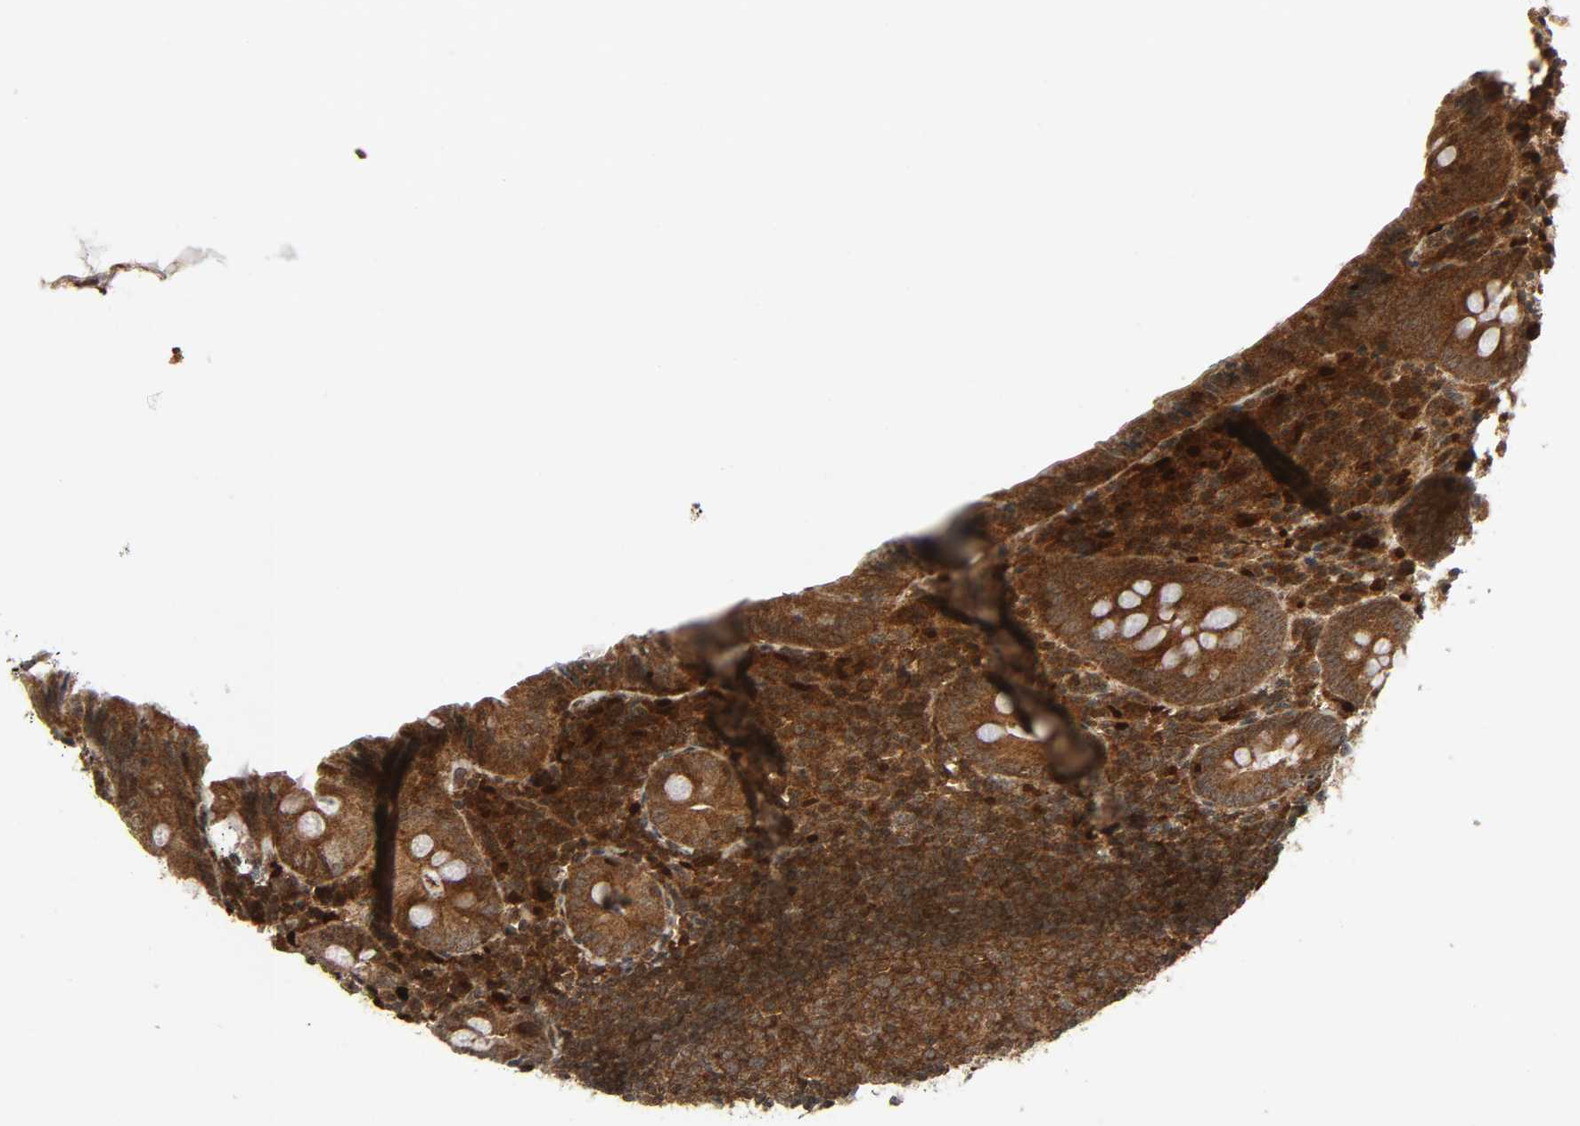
{"staining": {"intensity": "strong", "quantity": ">75%", "location": "cytoplasmic/membranous"}, "tissue": "appendix", "cell_type": "Glandular cells", "image_type": "normal", "snomed": [{"axis": "morphology", "description": "Normal tissue, NOS"}, {"axis": "topography", "description": "Appendix"}], "caption": "Protein positivity by IHC displays strong cytoplasmic/membranous positivity in approximately >75% of glandular cells in unremarkable appendix.", "gene": "CHUK", "patient": {"sex": "female", "age": 10}}